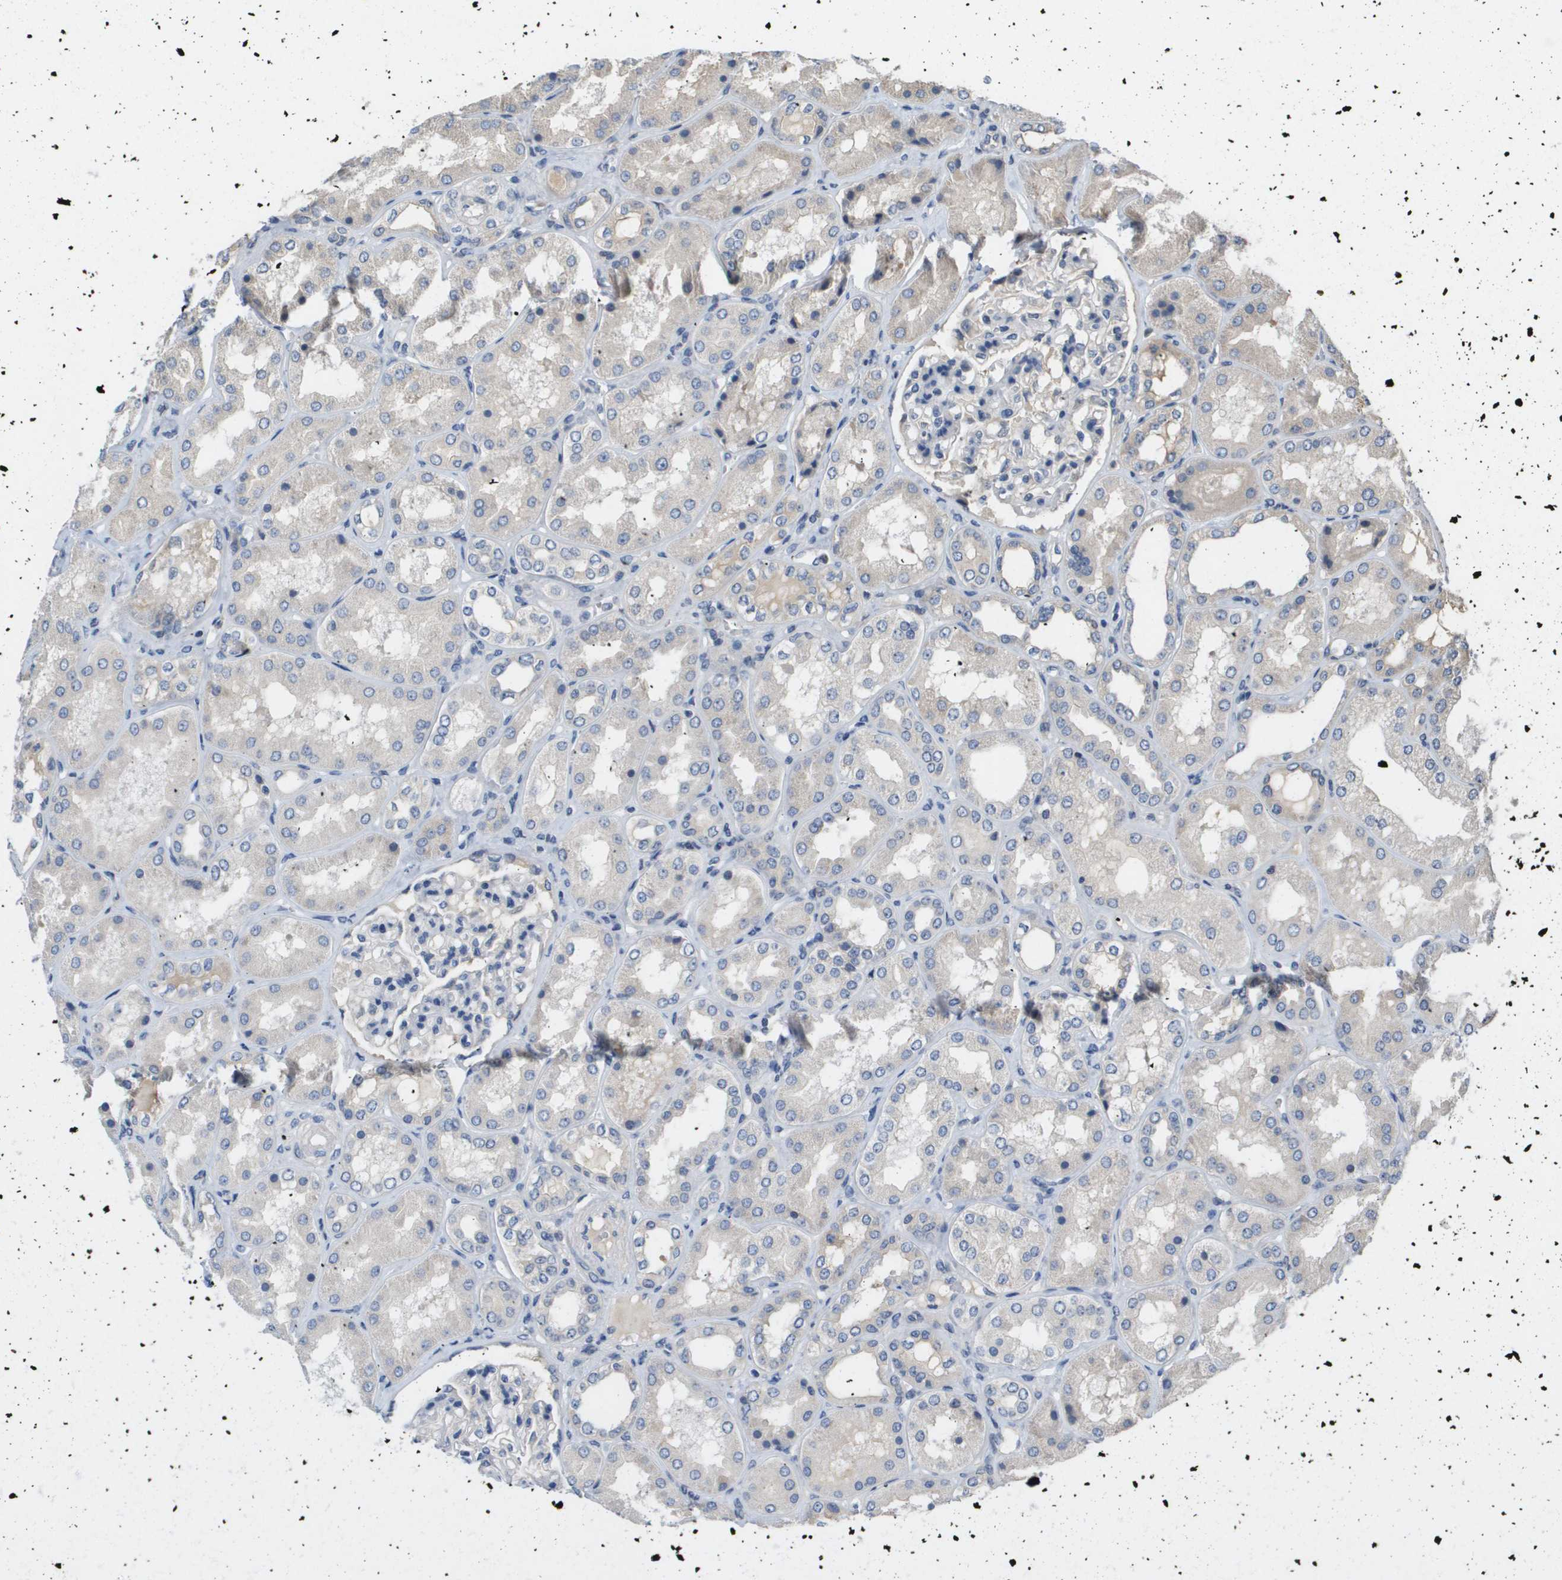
{"staining": {"intensity": "negative", "quantity": "none", "location": "none"}, "tissue": "kidney", "cell_type": "Cells in glomeruli", "image_type": "normal", "snomed": [{"axis": "morphology", "description": "Normal tissue, NOS"}, {"axis": "topography", "description": "Kidney"}], "caption": "This micrograph is of benign kidney stained with IHC to label a protein in brown with the nuclei are counter-stained blue. There is no positivity in cells in glomeruli.", "gene": "CAPN11", "patient": {"sex": "female", "age": 56}}